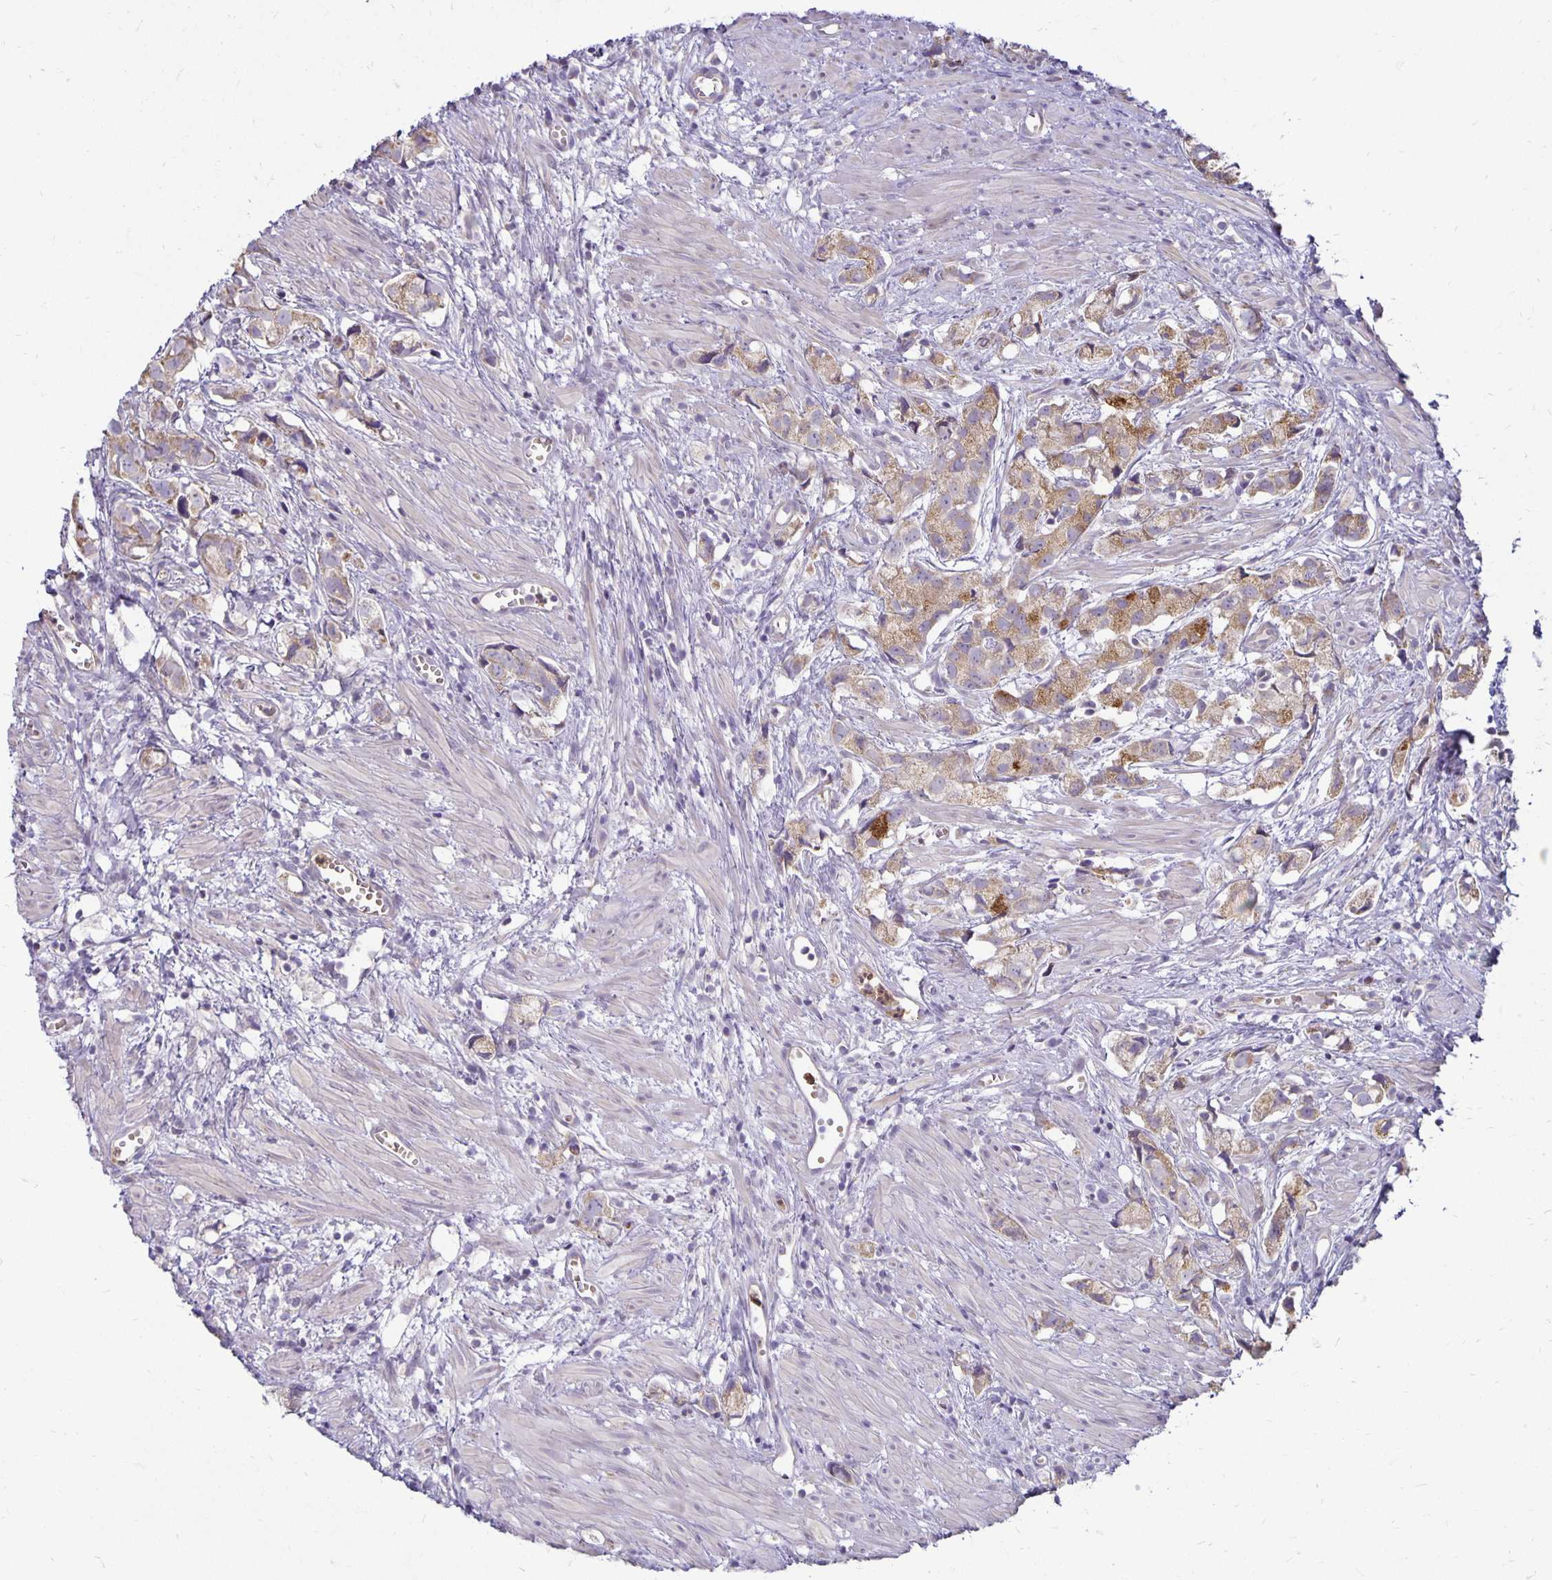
{"staining": {"intensity": "moderate", "quantity": "<25%", "location": "cytoplasmic/membranous"}, "tissue": "prostate cancer", "cell_type": "Tumor cells", "image_type": "cancer", "snomed": [{"axis": "morphology", "description": "Adenocarcinoma, High grade"}, {"axis": "topography", "description": "Prostate"}], "caption": "Brown immunohistochemical staining in human prostate cancer (adenocarcinoma (high-grade)) reveals moderate cytoplasmic/membranous positivity in about <25% of tumor cells.", "gene": "FN3K", "patient": {"sex": "male", "age": 58}}